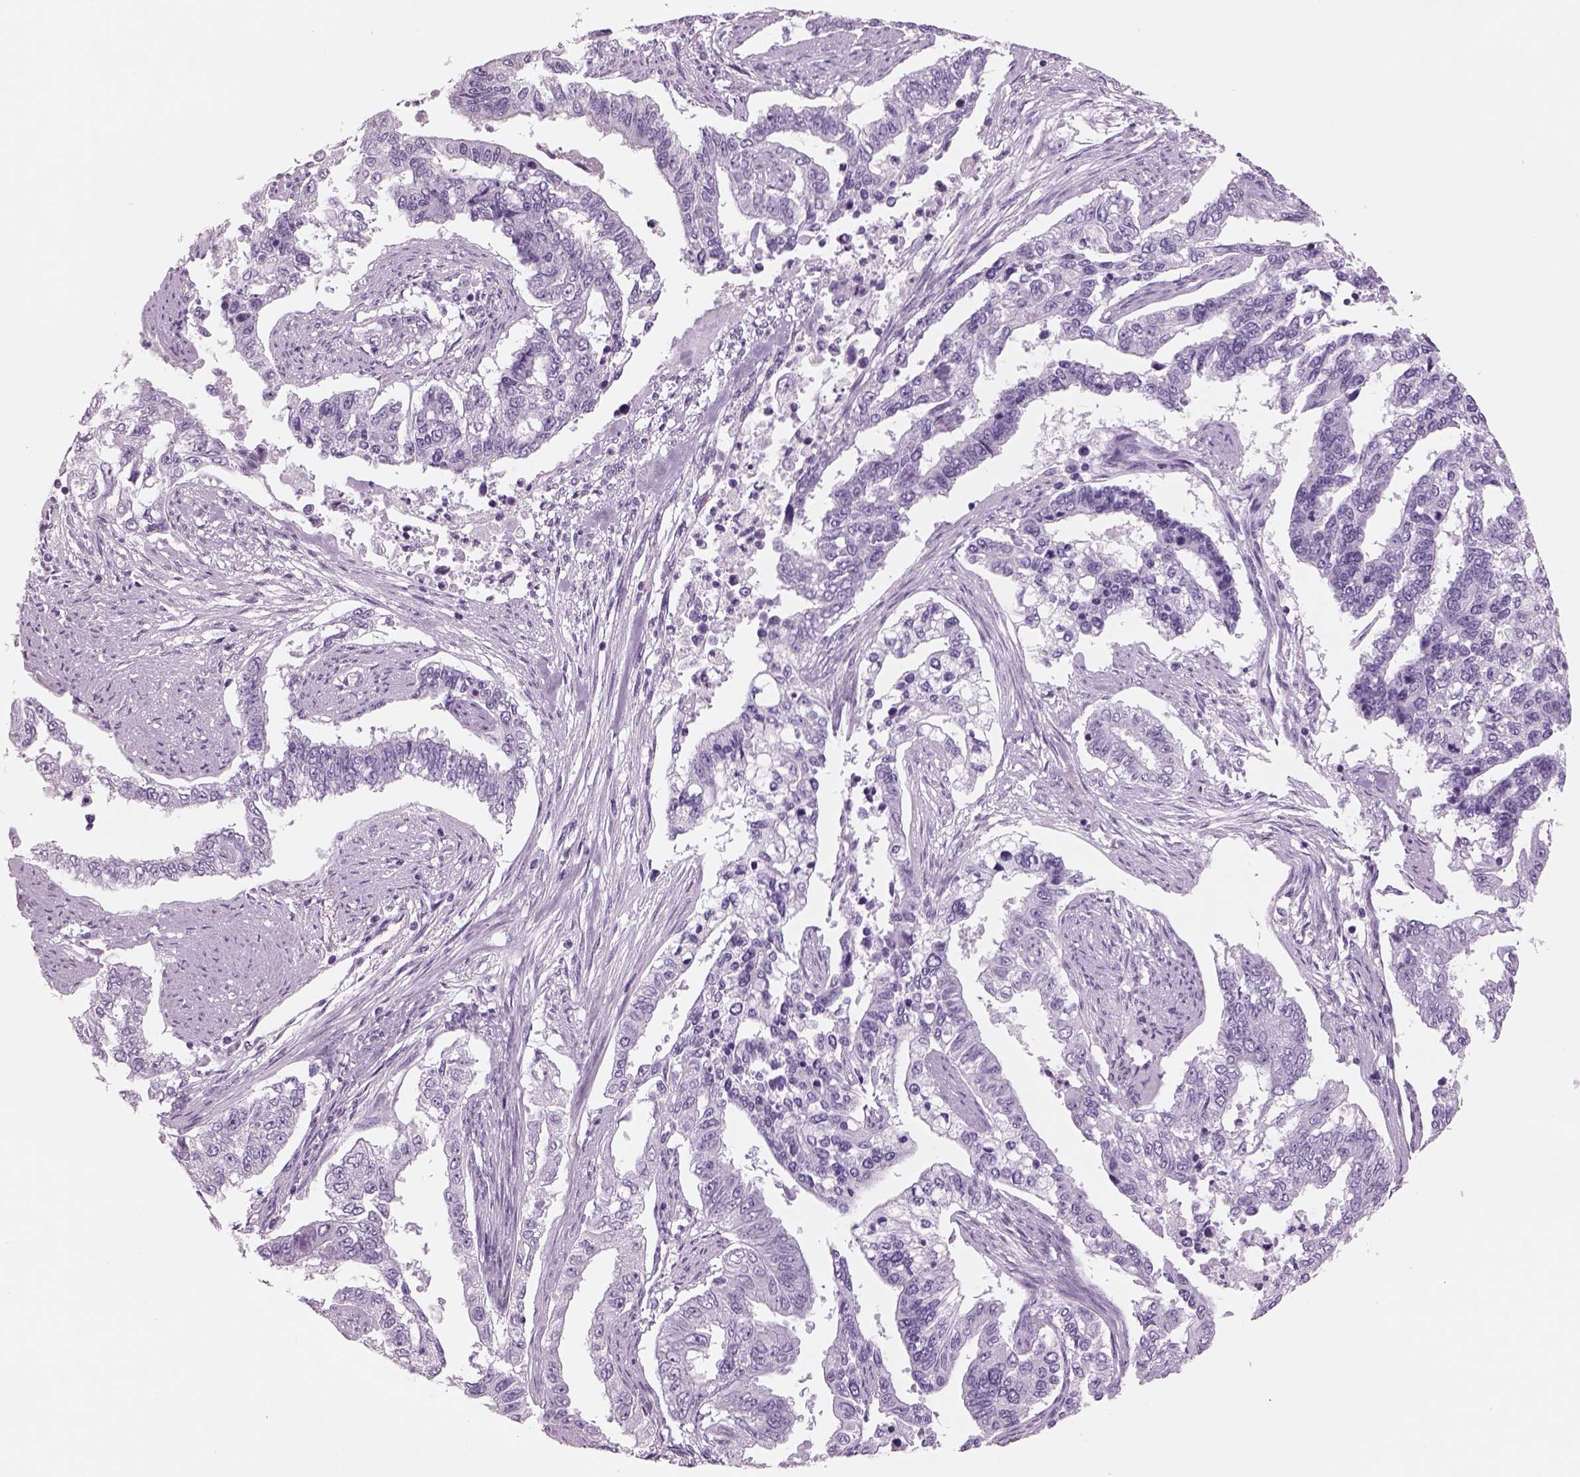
{"staining": {"intensity": "negative", "quantity": "none", "location": "none"}, "tissue": "endometrial cancer", "cell_type": "Tumor cells", "image_type": "cancer", "snomed": [{"axis": "morphology", "description": "Adenocarcinoma, NOS"}, {"axis": "topography", "description": "Uterus"}], "caption": "The photomicrograph exhibits no significant staining in tumor cells of adenocarcinoma (endometrial).", "gene": "RHO", "patient": {"sex": "female", "age": 59}}